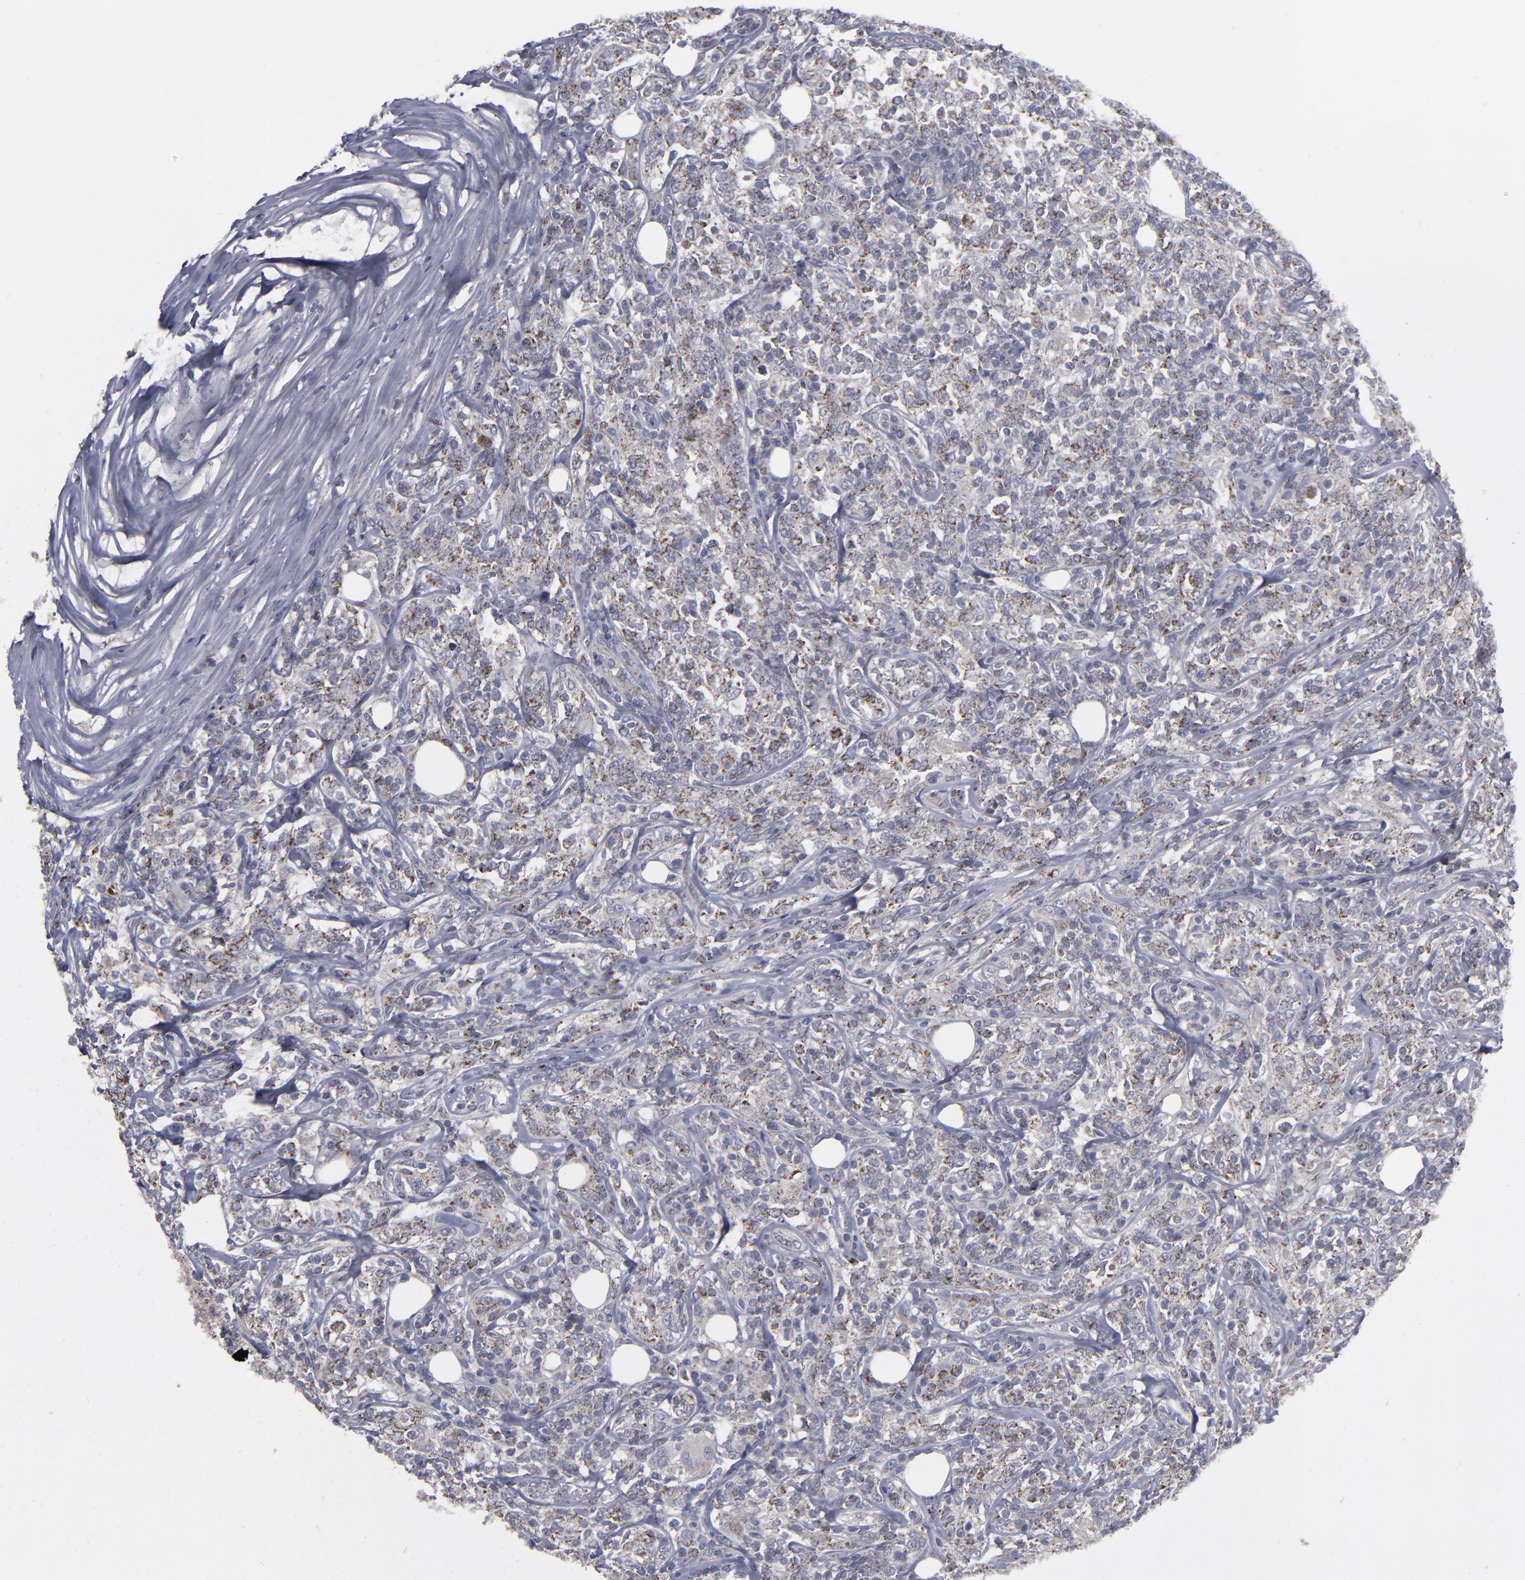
{"staining": {"intensity": "strong", "quantity": "25%-75%", "location": "cytoplasmic/membranous"}, "tissue": "lymphoma", "cell_type": "Tumor cells", "image_type": "cancer", "snomed": [{"axis": "morphology", "description": "Malignant lymphoma, non-Hodgkin's type, High grade"}, {"axis": "topography", "description": "Lymph node"}], "caption": "An immunohistochemistry micrograph of tumor tissue is shown. Protein staining in brown shows strong cytoplasmic/membranous positivity in lymphoma within tumor cells.", "gene": "MYOM2", "patient": {"sex": "female", "age": 84}}